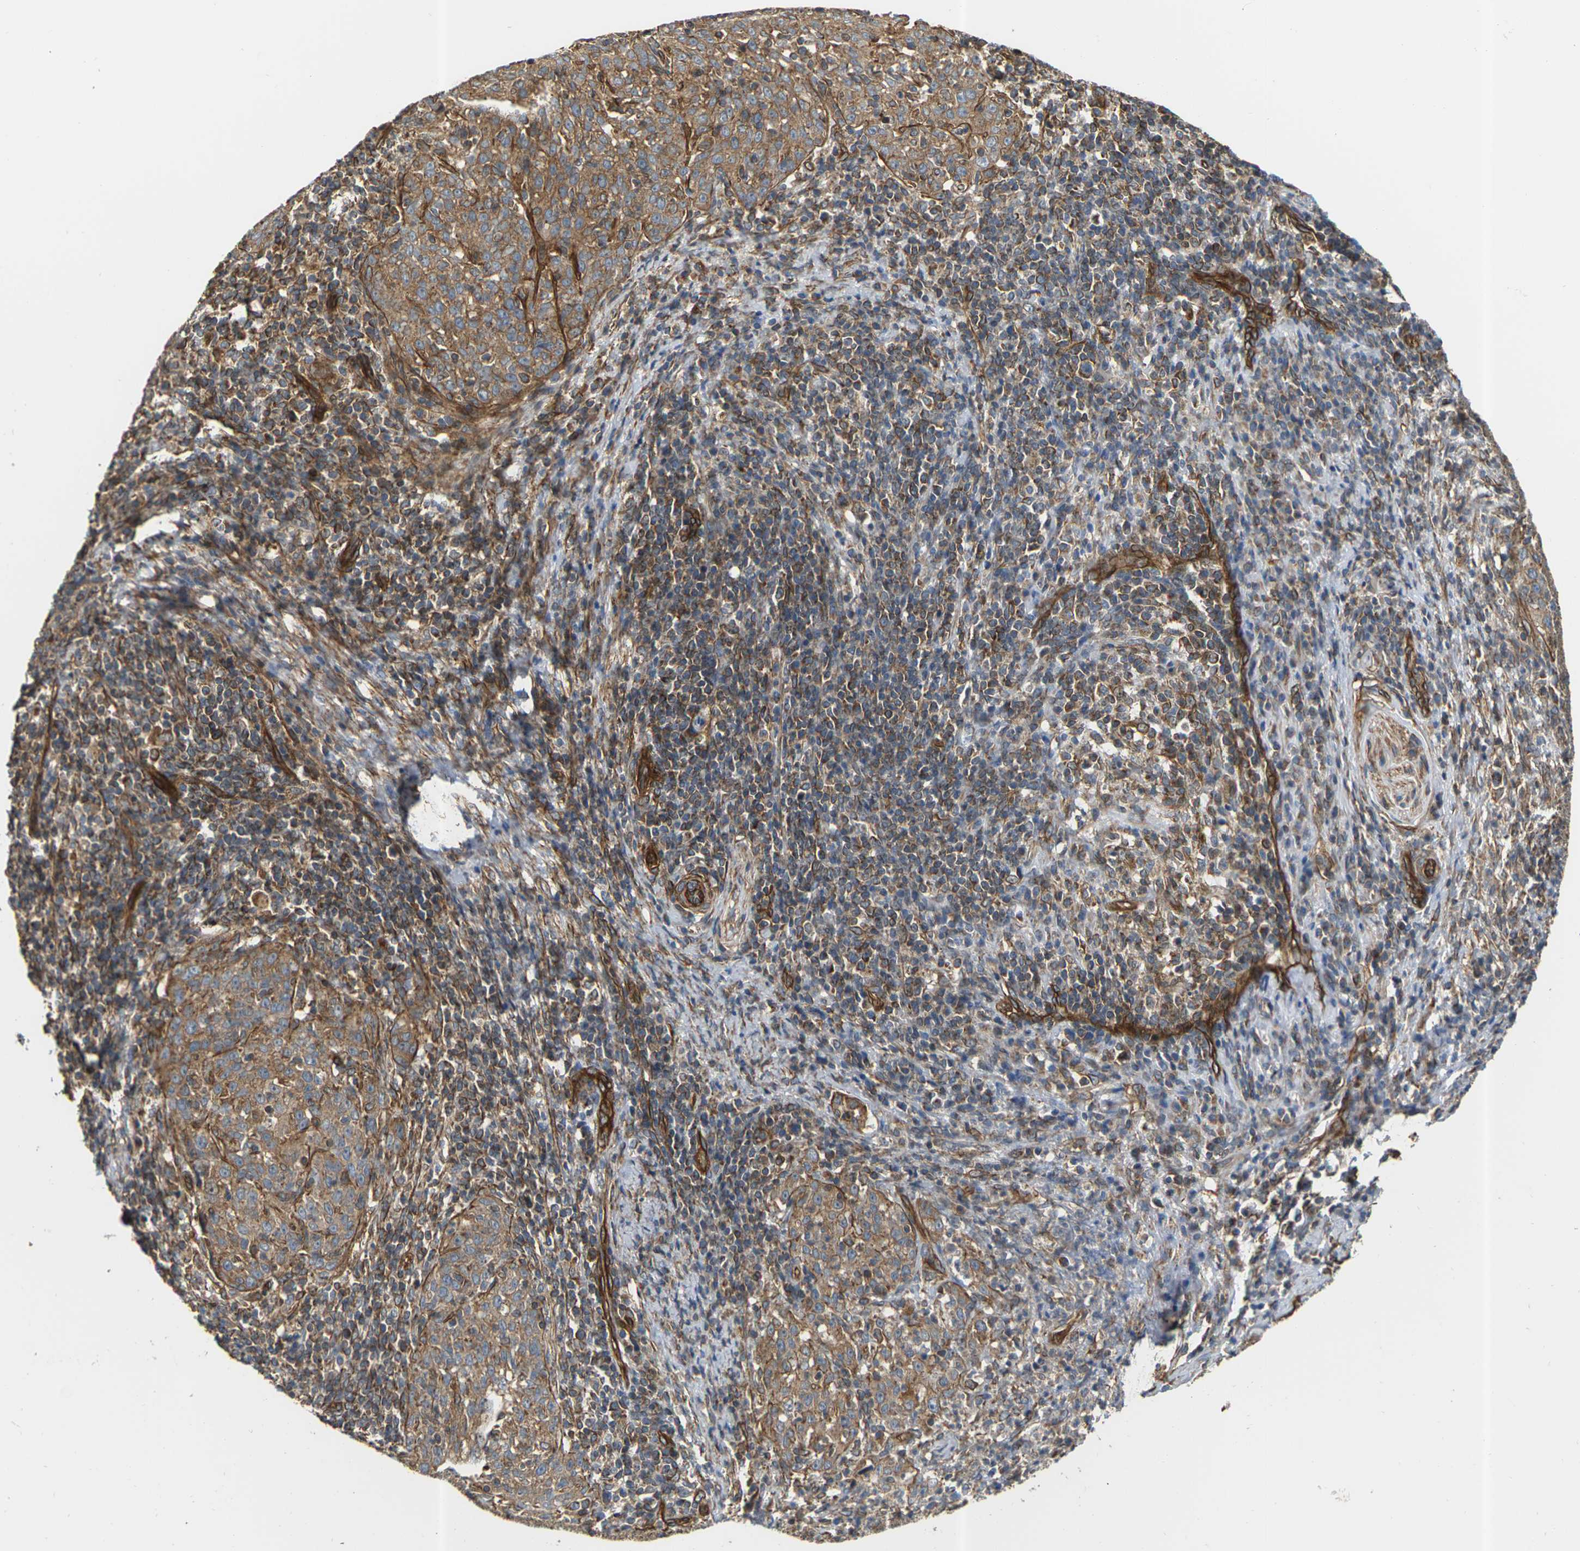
{"staining": {"intensity": "moderate", "quantity": ">75%", "location": "cytoplasmic/membranous"}, "tissue": "cervical cancer", "cell_type": "Tumor cells", "image_type": "cancer", "snomed": [{"axis": "morphology", "description": "Squamous cell carcinoma, NOS"}, {"axis": "topography", "description": "Cervix"}], "caption": "Human cervical cancer (squamous cell carcinoma) stained with a brown dye displays moderate cytoplasmic/membranous positive staining in about >75% of tumor cells.", "gene": "PCDHB4", "patient": {"sex": "female", "age": 51}}